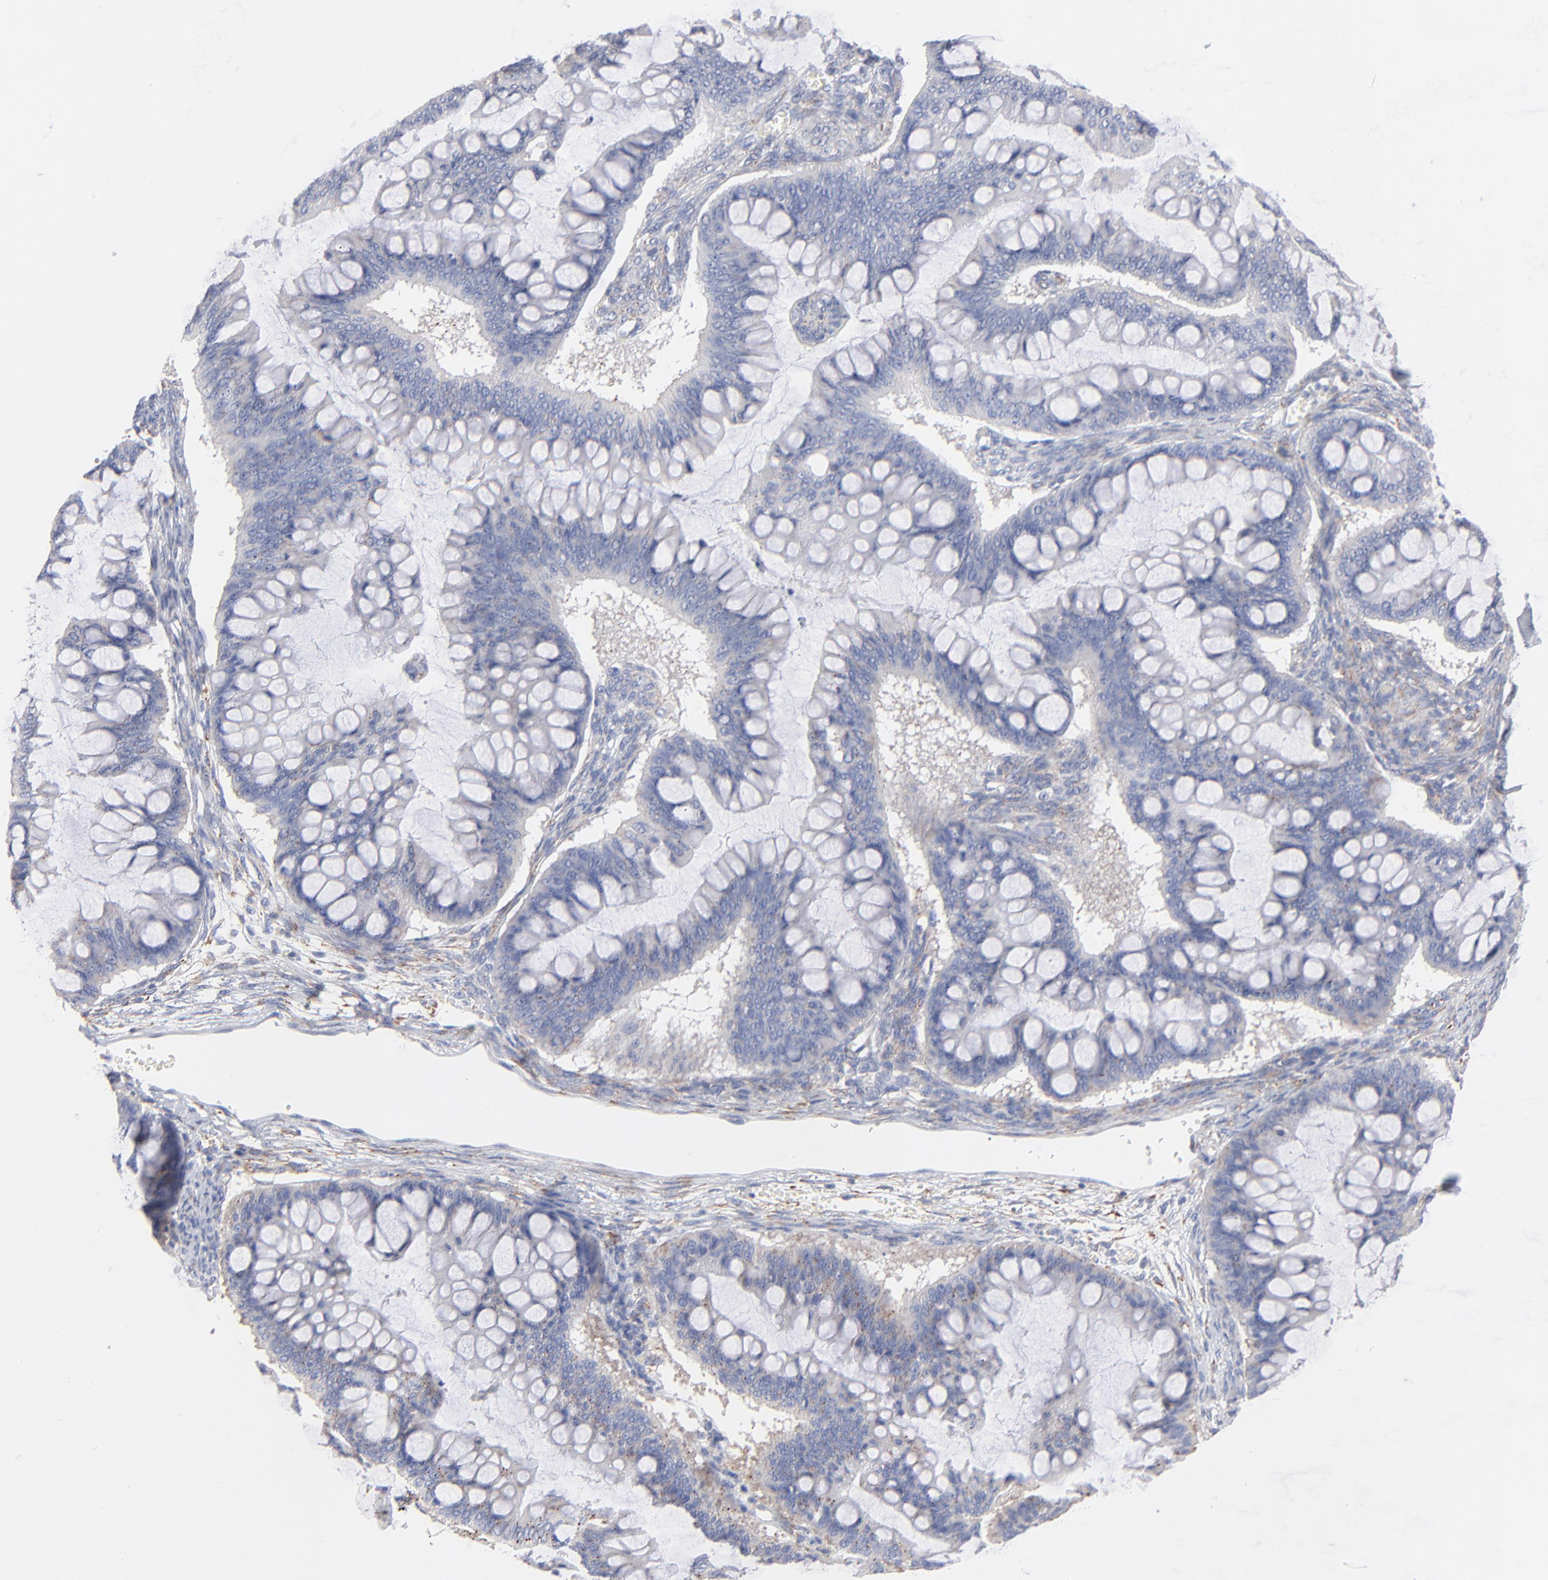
{"staining": {"intensity": "negative", "quantity": "none", "location": "none"}, "tissue": "ovarian cancer", "cell_type": "Tumor cells", "image_type": "cancer", "snomed": [{"axis": "morphology", "description": "Cystadenocarcinoma, mucinous, NOS"}, {"axis": "topography", "description": "Ovary"}], "caption": "An IHC image of mucinous cystadenocarcinoma (ovarian) is shown. There is no staining in tumor cells of mucinous cystadenocarcinoma (ovarian).", "gene": "SEPTIN6", "patient": {"sex": "female", "age": 73}}